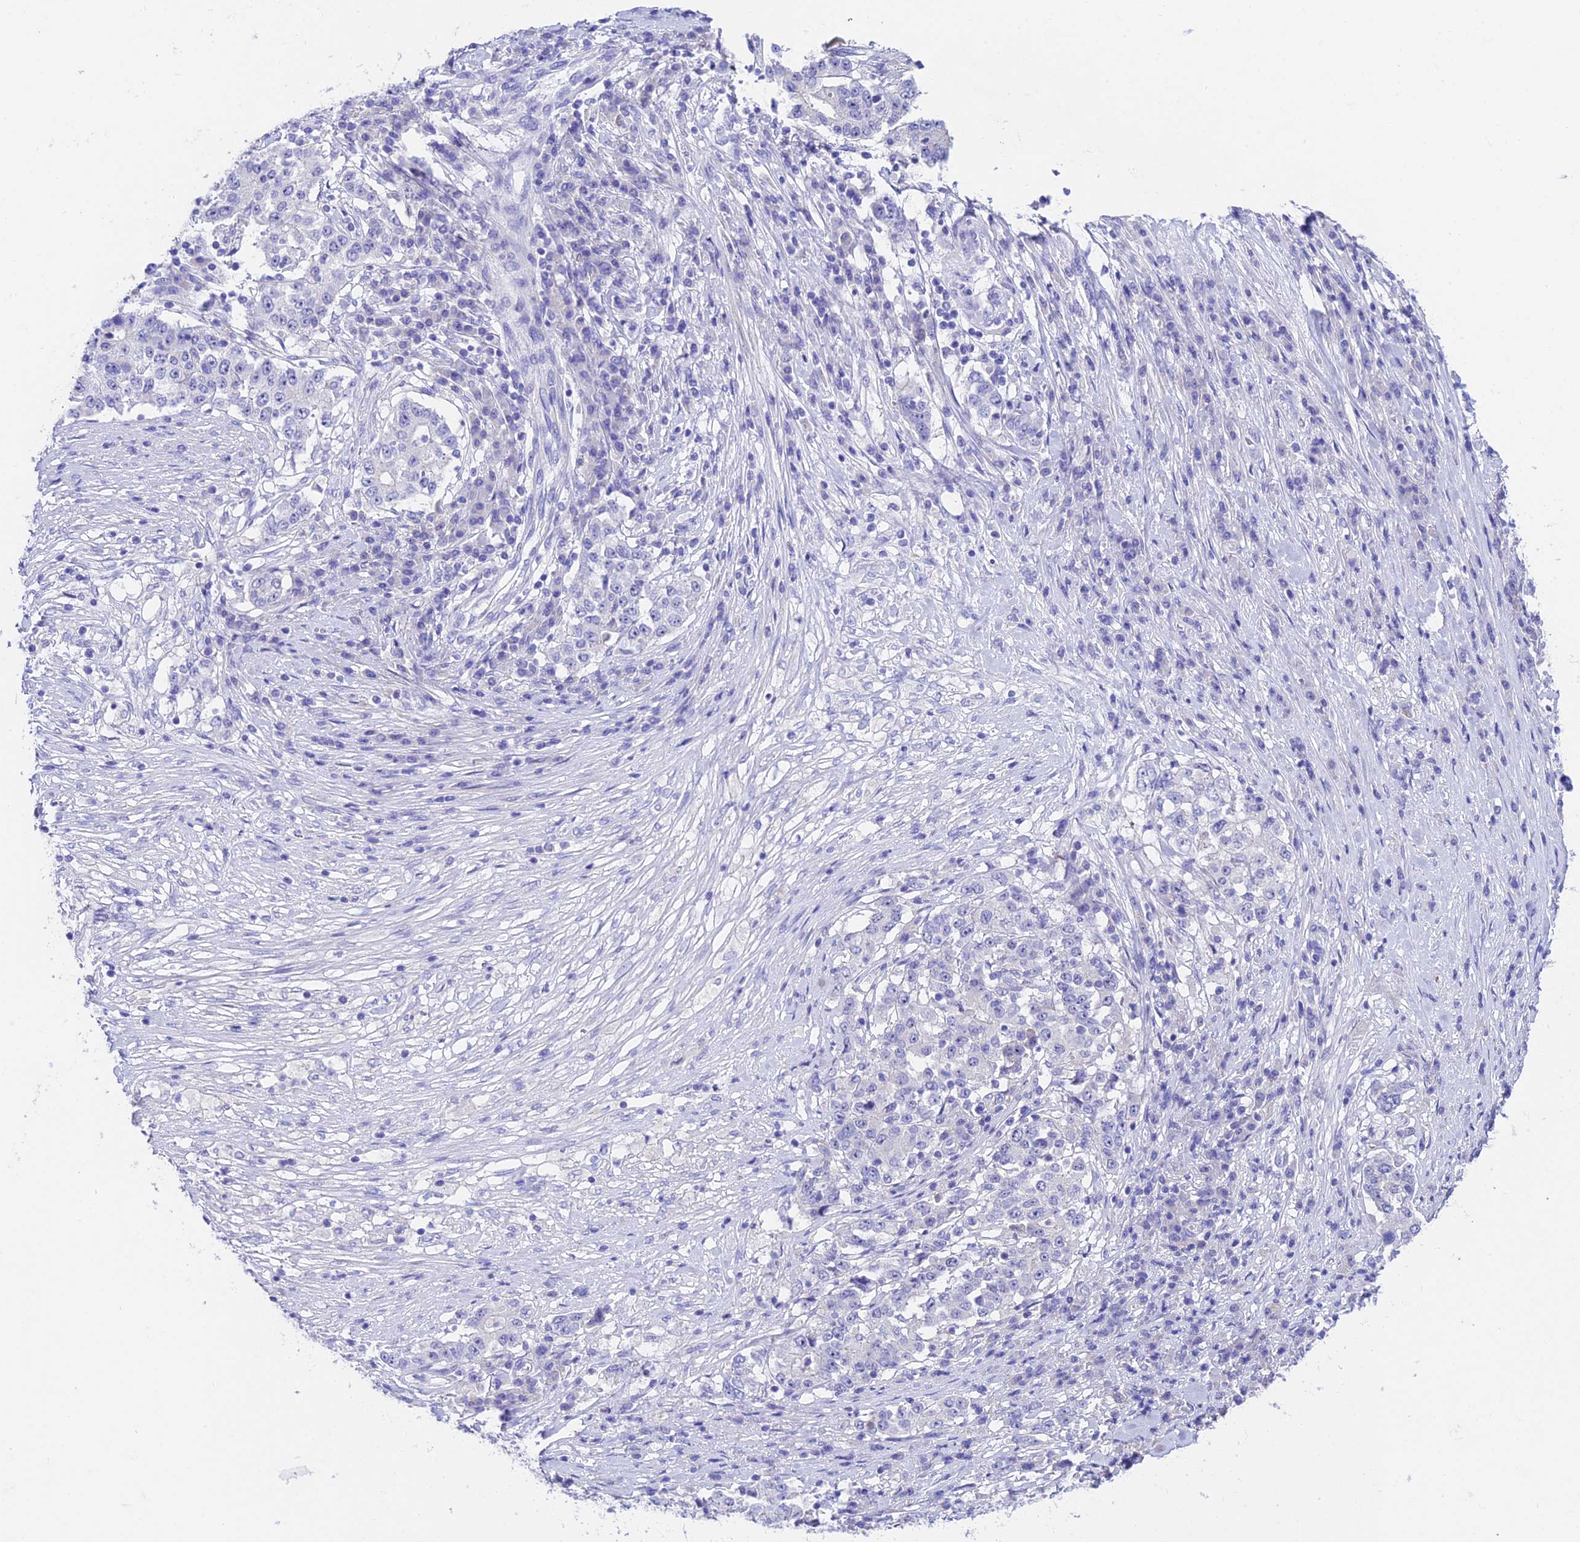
{"staining": {"intensity": "negative", "quantity": "none", "location": "none"}, "tissue": "stomach cancer", "cell_type": "Tumor cells", "image_type": "cancer", "snomed": [{"axis": "morphology", "description": "Adenocarcinoma, NOS"}, {"axis": "topography", "description": "Stomach"}], "caption": "An immunohistochemistry photomicrograph of adenocarcinoma (stomach) is shown. There is no staining in tumor cells of adenocarcinoma (stomach). The staining was performed using DAB (3,3'-diaminobenzidine) to visualize the protein expression in brown, while the nuclei were stained in blue with hematoxylin (Magnification: 20x).", "gene": "DUSP29", "patient": {"sex": "male", "age": 59}}